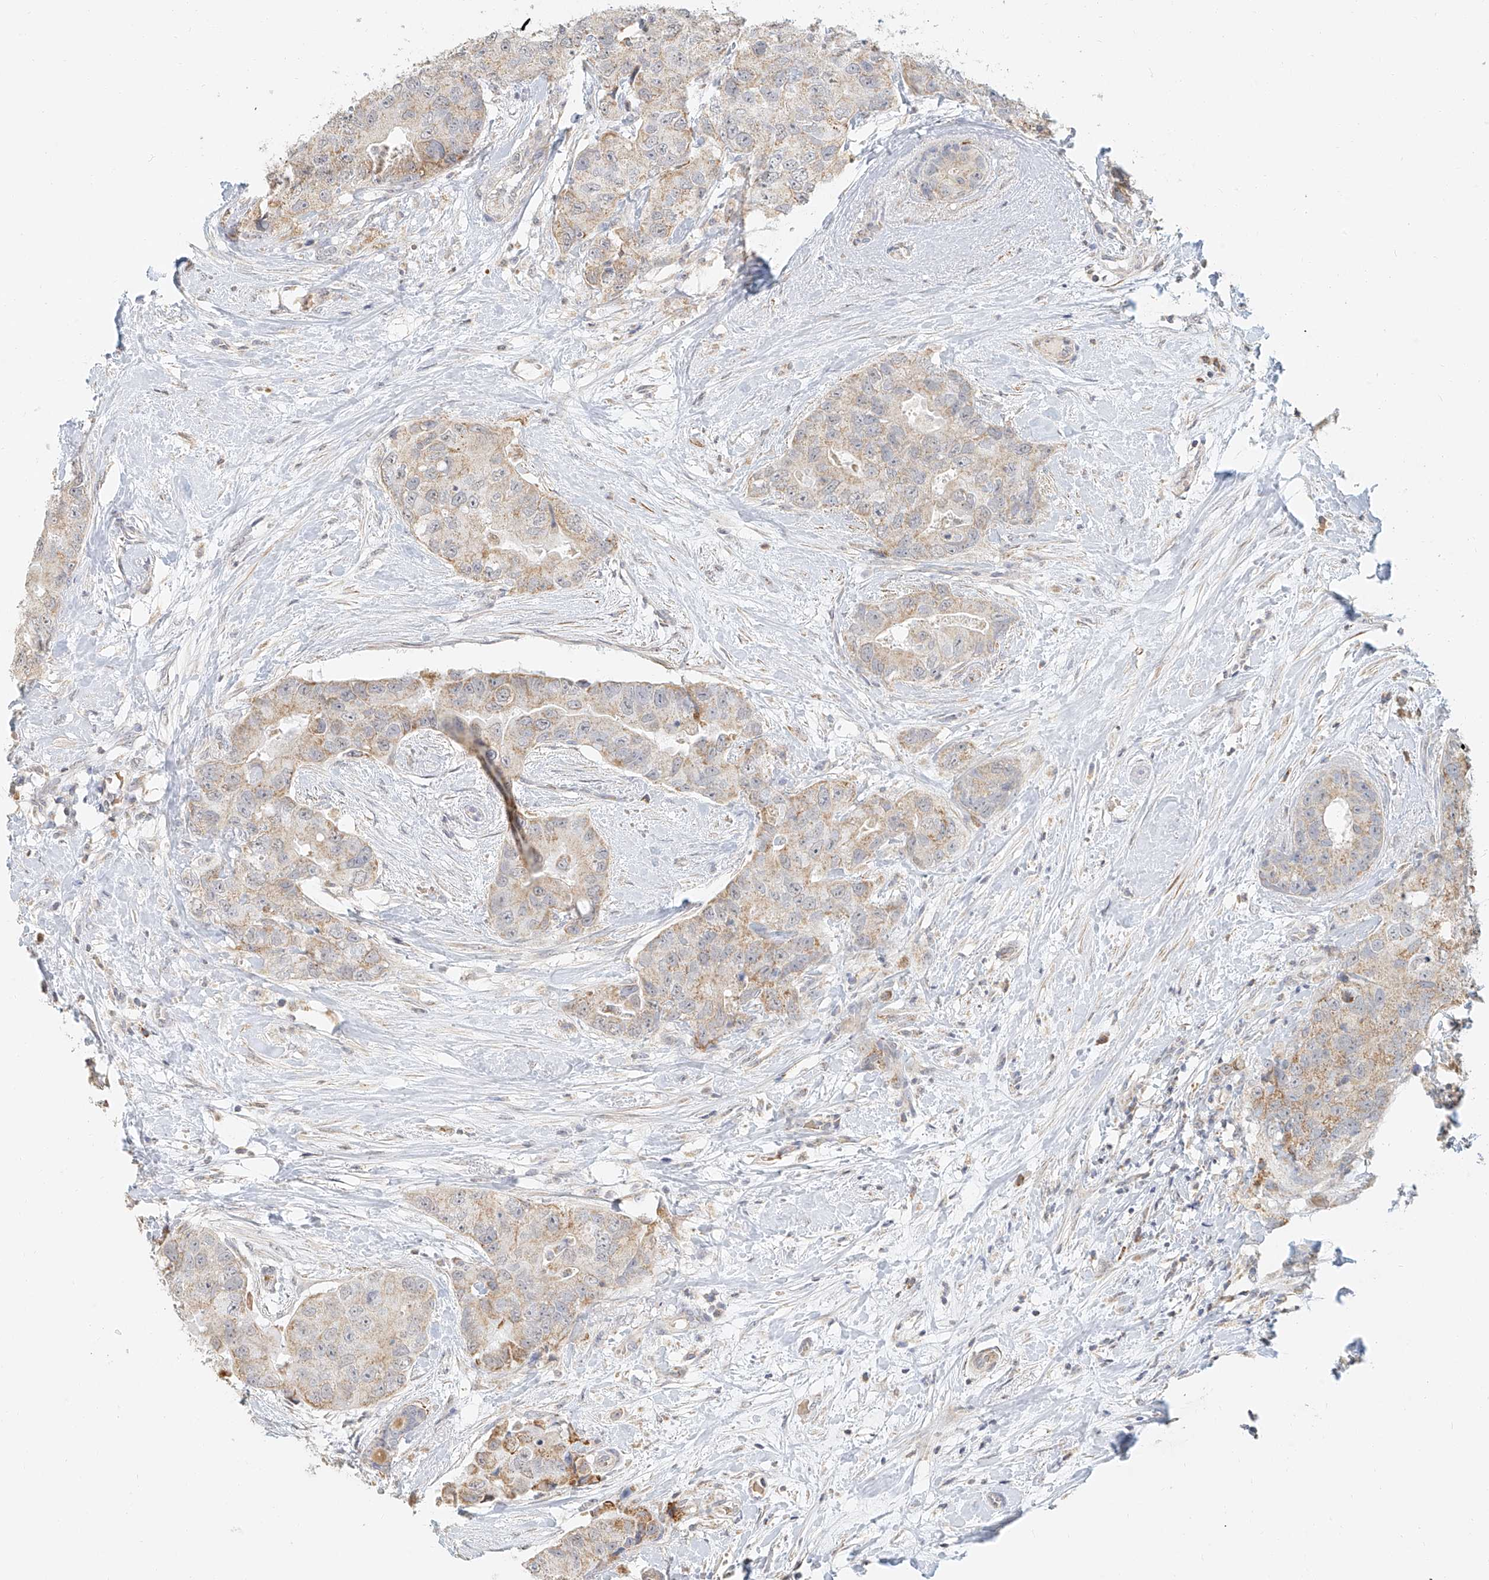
{"staining": {"intensity": "weak", "quantity": "25%-75%", "location": "cytoplasmic/membranous"}, "tissue": "breast cancer", "cell_type": "Tumor cells", "image_type": "cancer", "snomed": [{"axis": "morphology", "description": "Duct carcinoma"}, {"axis": "topography", "description": "Breast"}], "caption": "Brown immunohistochemical staining in breast cancer (infiltrating ductal carcinoma) shows weak cytoplasmic/membranous staining in approximately 25%-75% of tumor cells. (Brightfield microscopy of DAB IHC at high magnification).", "gene": "CXorf58", "patient": {"sex": "female", "age": 62}}